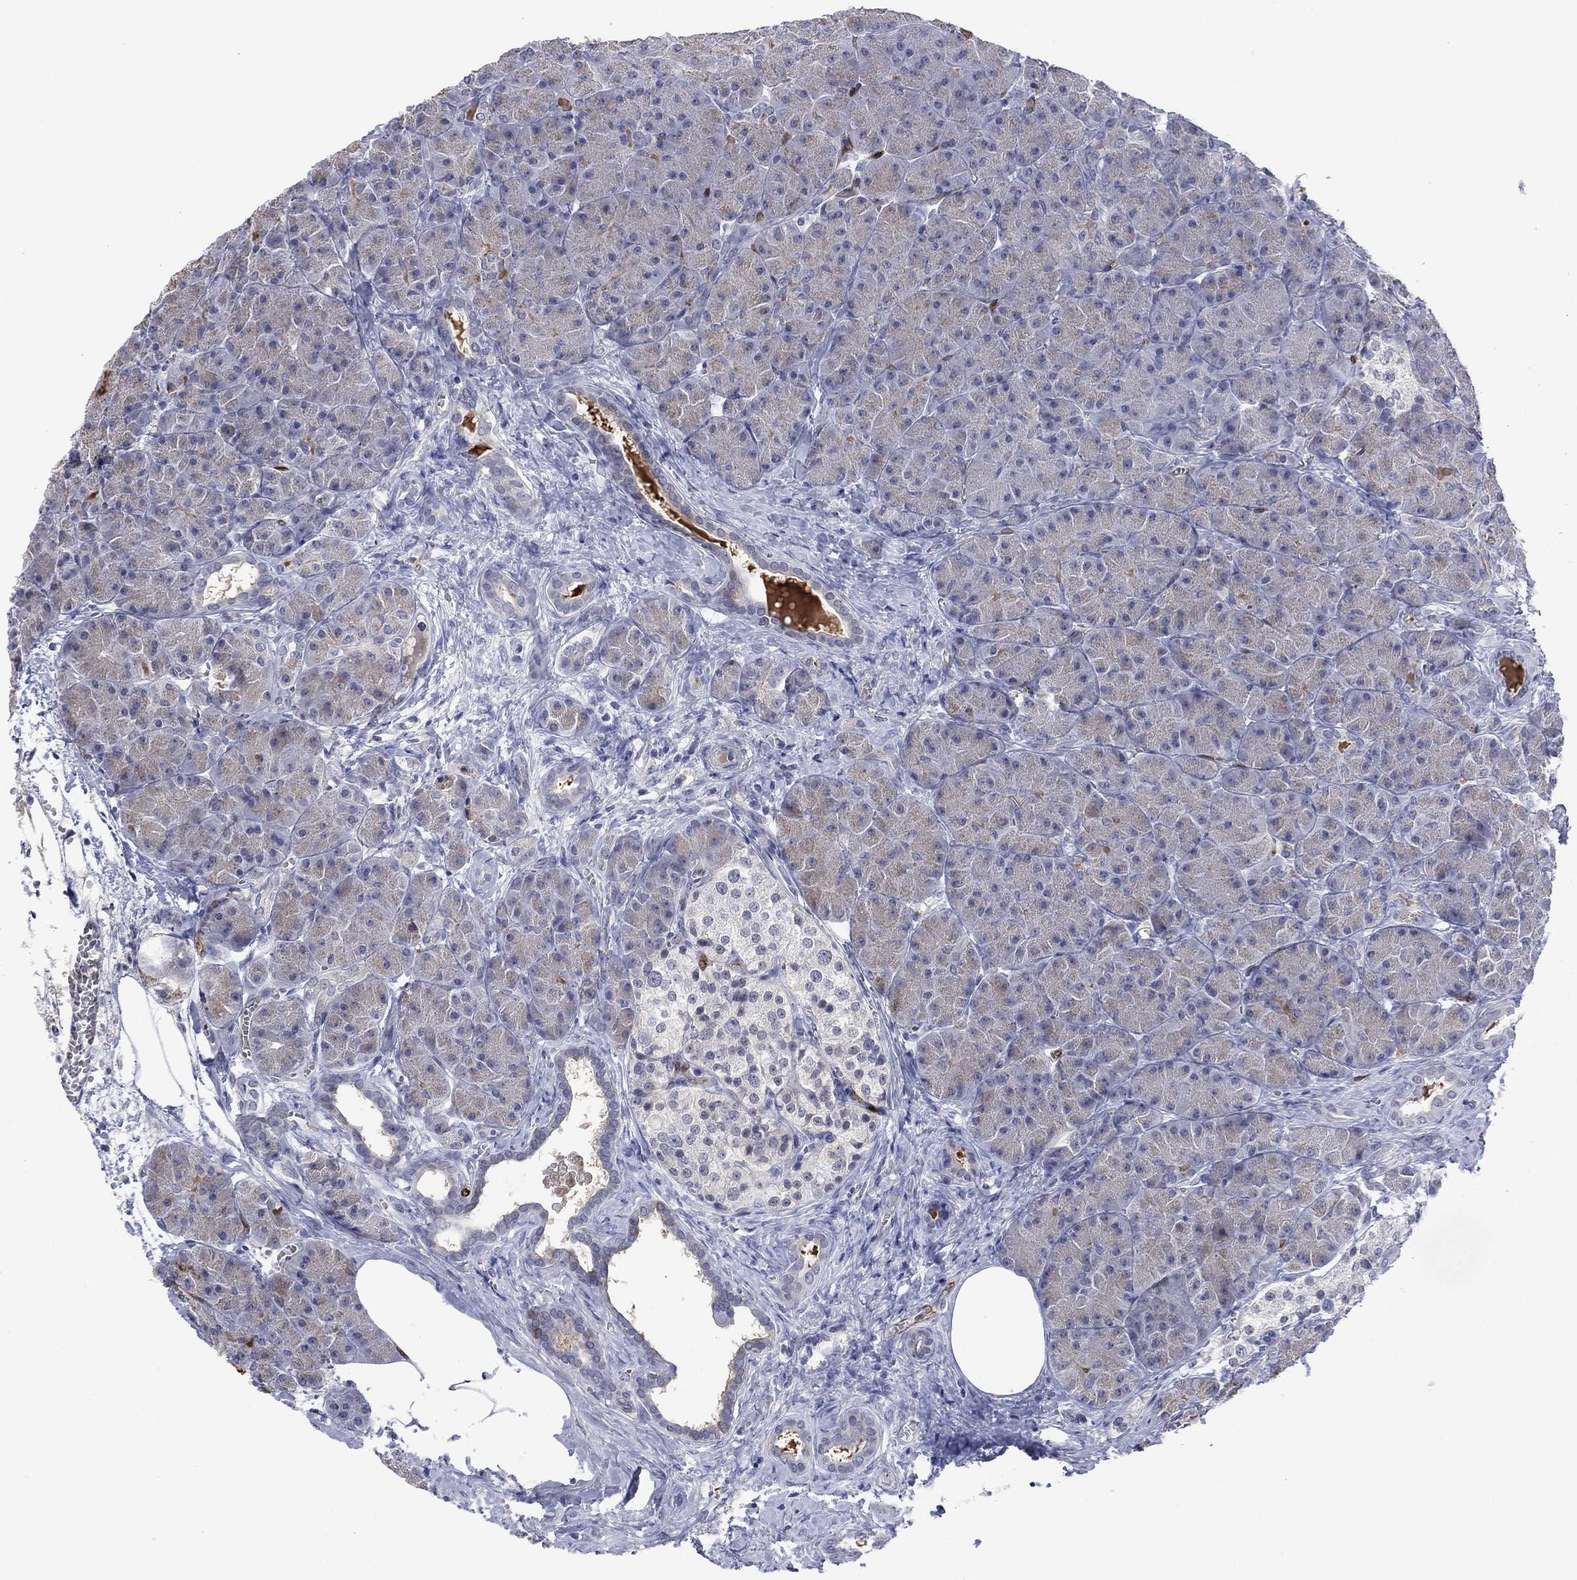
{"staining": {"intensity": "negative", "quantity": "none", "location": "none"}, "tissue": "pancreas", "cell_type": "Exocrine glandular cells", "image_type": "normal", "snomed": [{"axis": "morphology", "description": "Normal tissue, NOS"}, {"axis": "topography", "description": "Pancreas"}], "caption": "Human pancreas stained for a protein using IHC displays no positivity in exocrine glandular cells.", "gene": "AGL", "patient": {"sex": "male", "age": 61}}